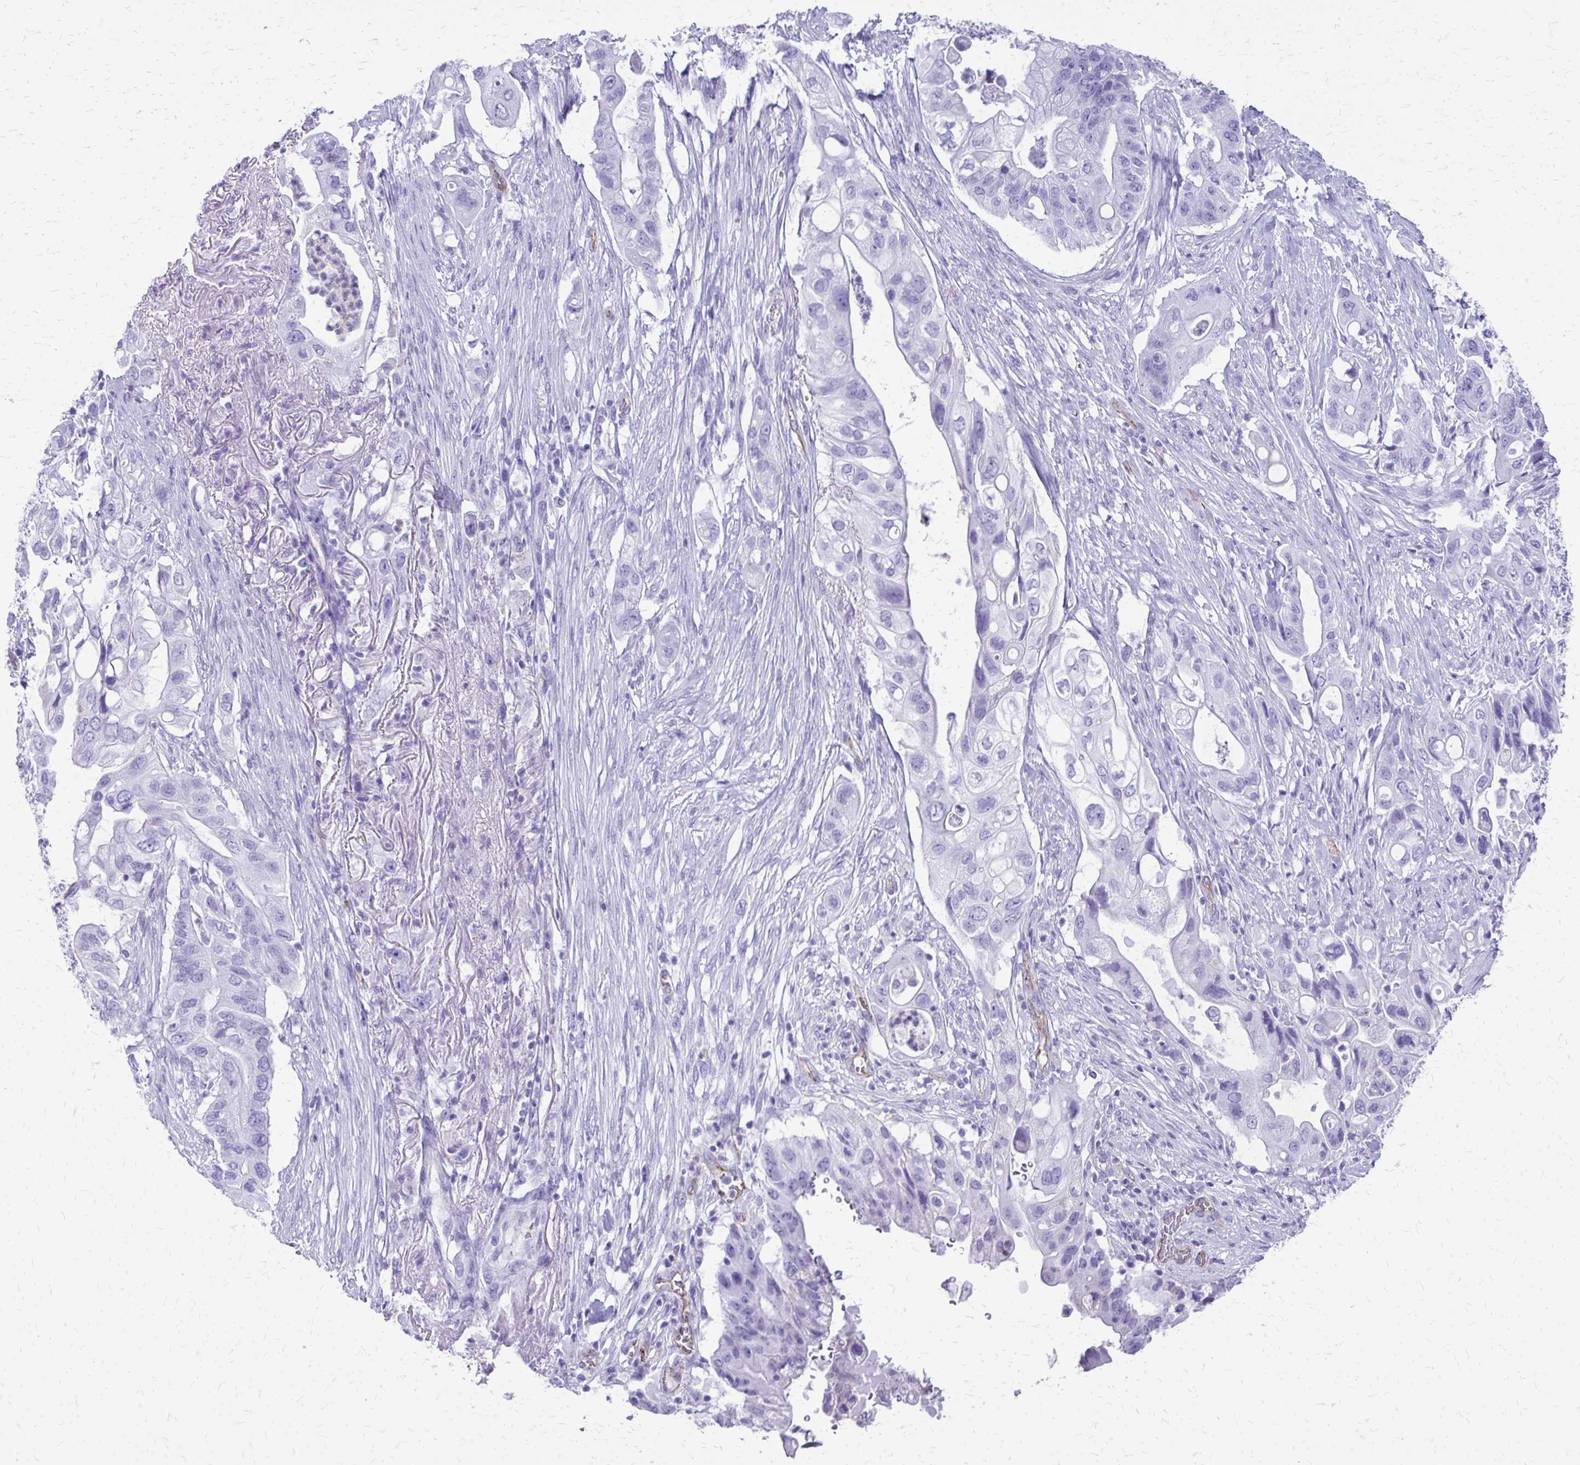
{"staining": {"intensity": "negative", "quantity": "none", "location": "none"}, "tissue": "pancreatic cancer", "cell_type": "Tumor cells", "image_type": "cancer", "snomed": [{"axis": "morphology", "description": "Adenocarcinoma, NOS"}, {"axis": "topography", "description": "Pancreas"}], "caption": "High magnification brightfield microscopy of pancreatic adenocarcinoma stained with DAB (brown) and counterstained with hematoxylin (blue): tumor cells show no significant expression.", "gene": "TPSG1", "patient": {"sex": "female", "age": 72}}